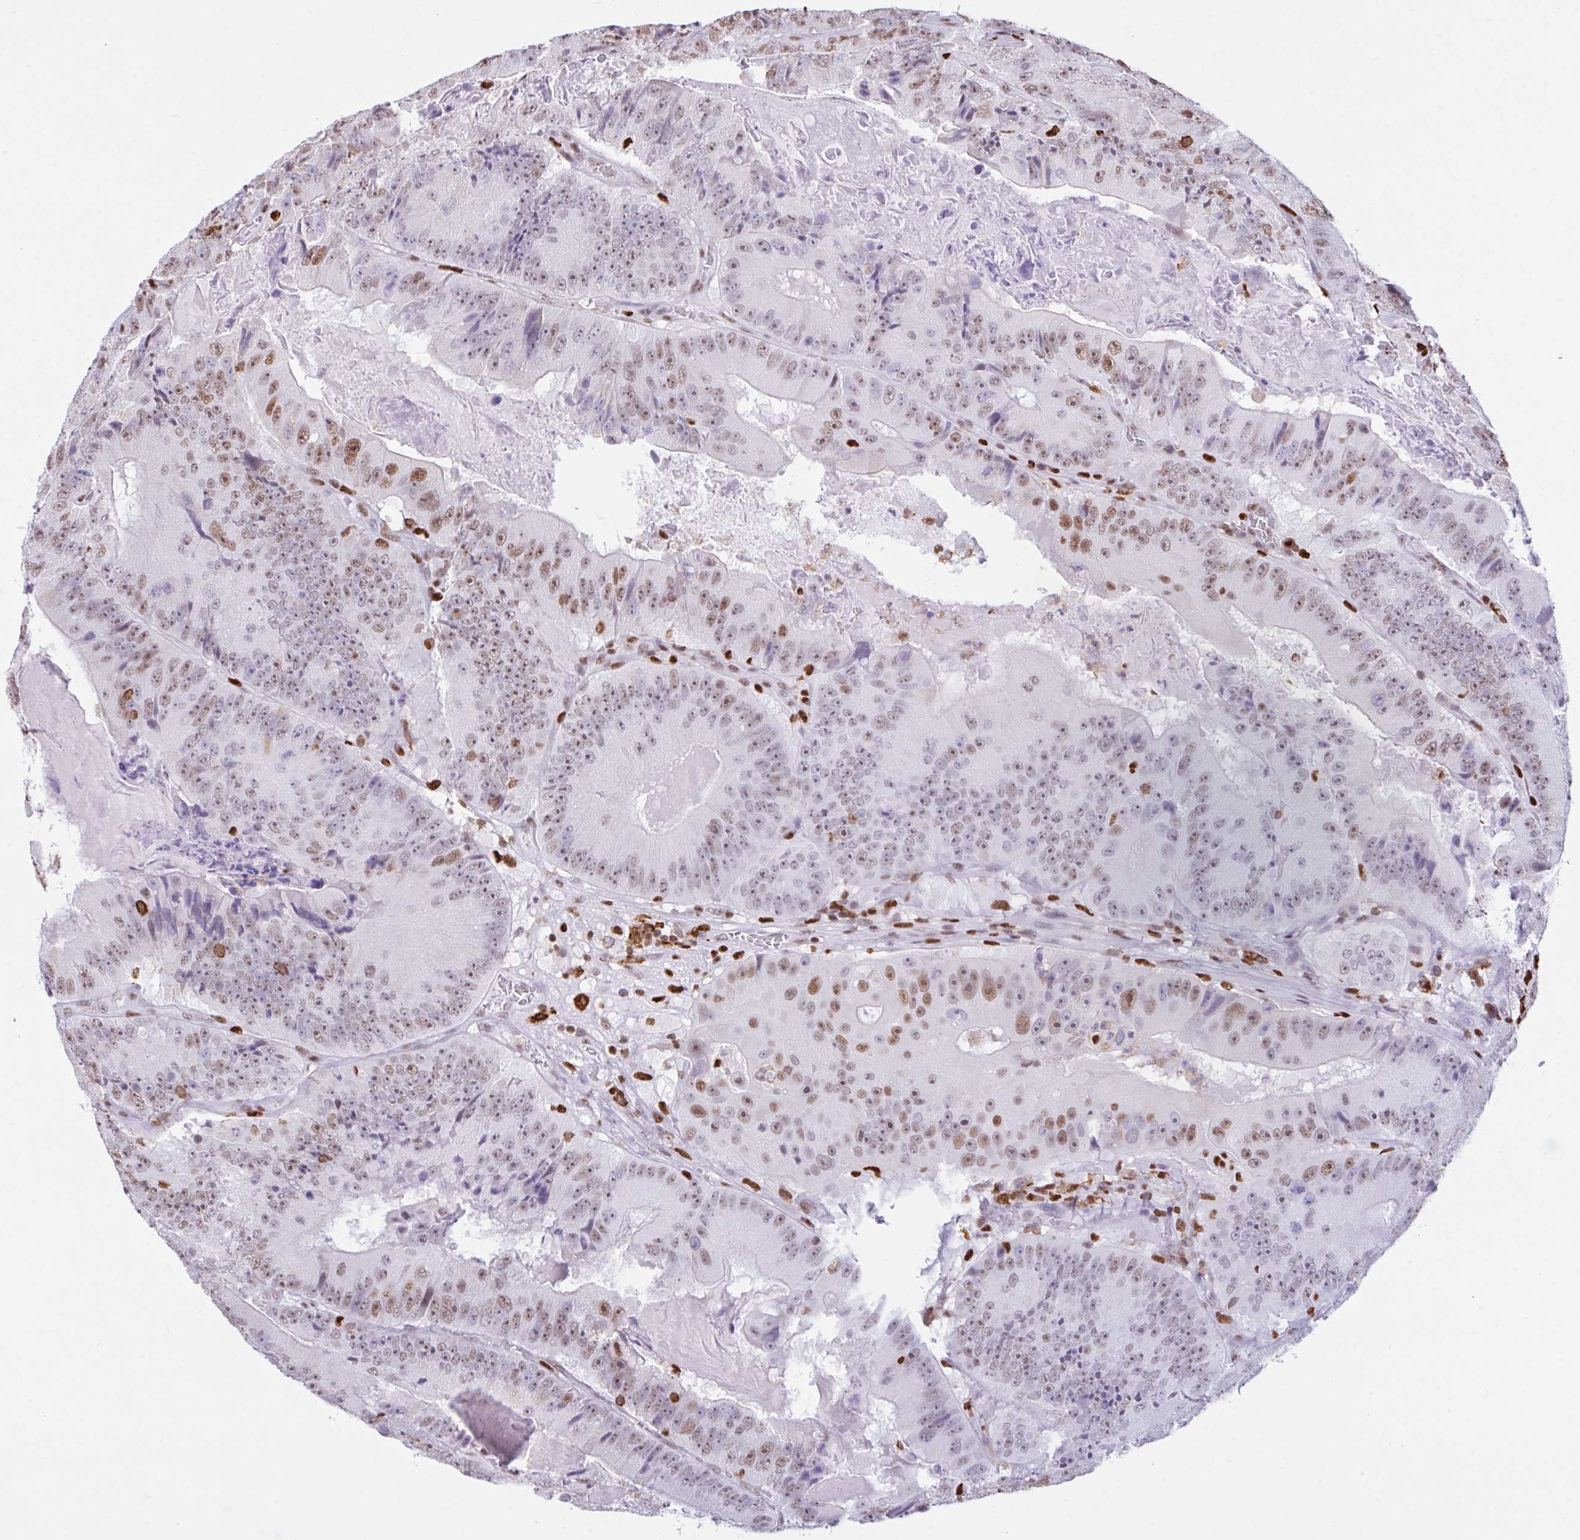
{"staining": {"intensity": "moderate", "quantity": "25%-75%", "location": "nuclear"}, "tissue": "colorectal cancer", "cell_type": "Tumor cells", "image_type": "cancer", "snomed": [{"axis": "morphology", "description": "Adenocarcinoma, NOS"}, {"axis": "topography", "description": "Colon"}], "caption": "Approximately 25%-75% of tumor cells in human colorectal cancer (adenocarcinoma) demonstrate moderate nuclear protein staining as visualized by brown immunohistochemical staining.", "gene": "BTBD10", "patient": {"sex": "female", "age": 86}}